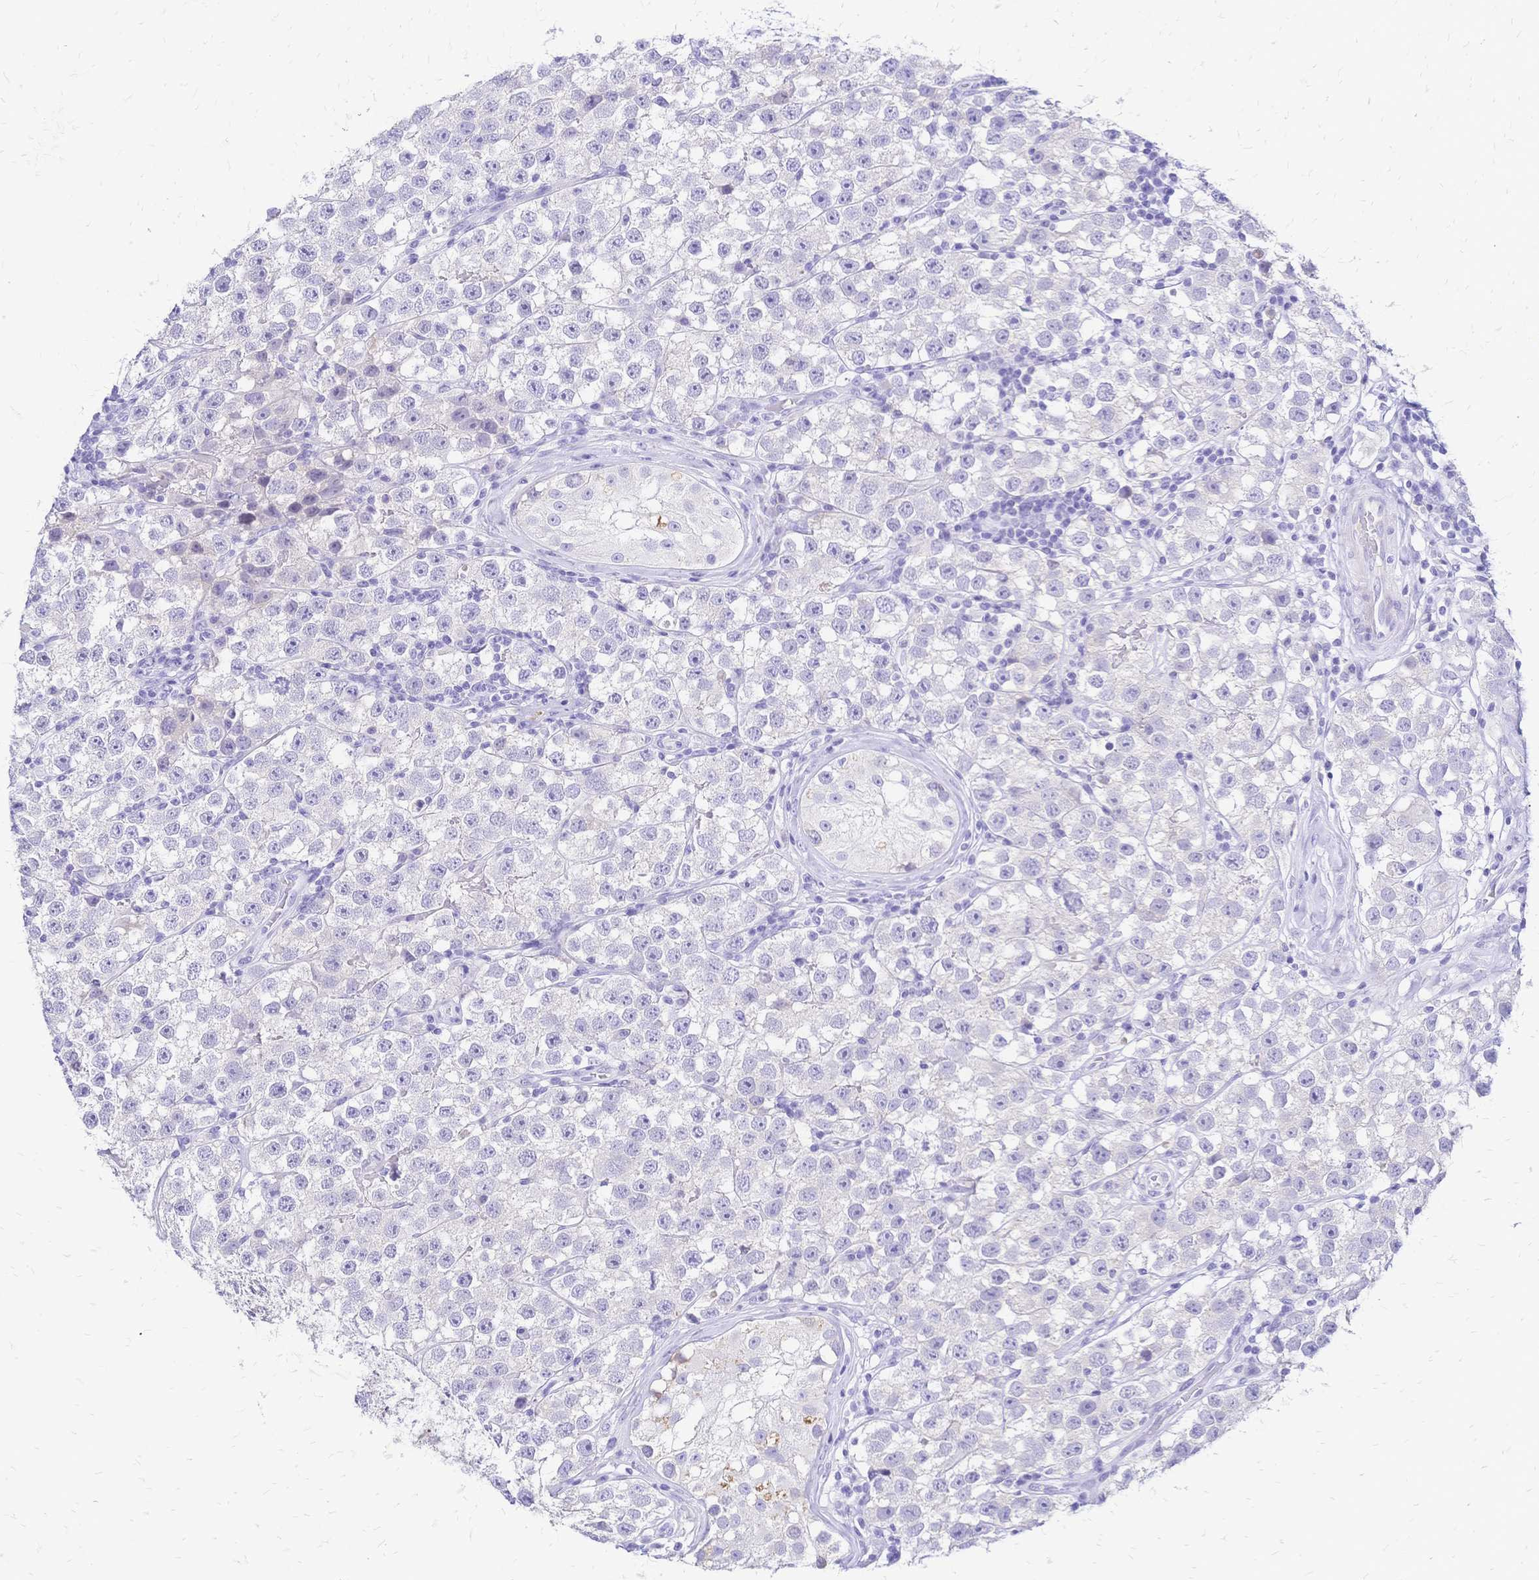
{"staining": {"intensity": "negative", "quantity": "none", "location": "none"}, "tissue": "testis cancer", "cell_type": "Tumor cells", "image_type": "cancer", "snomed": [{"axis": "morphology", "description": "Seminoma, NOS"}, {"axis": "topography", "description": "Testis"}], "caption": "Tumor cells show no significant protein staining in testis cancer (seminoma).", "gene": "FA2H", "patient": {"sex": "male", "age": 34}}